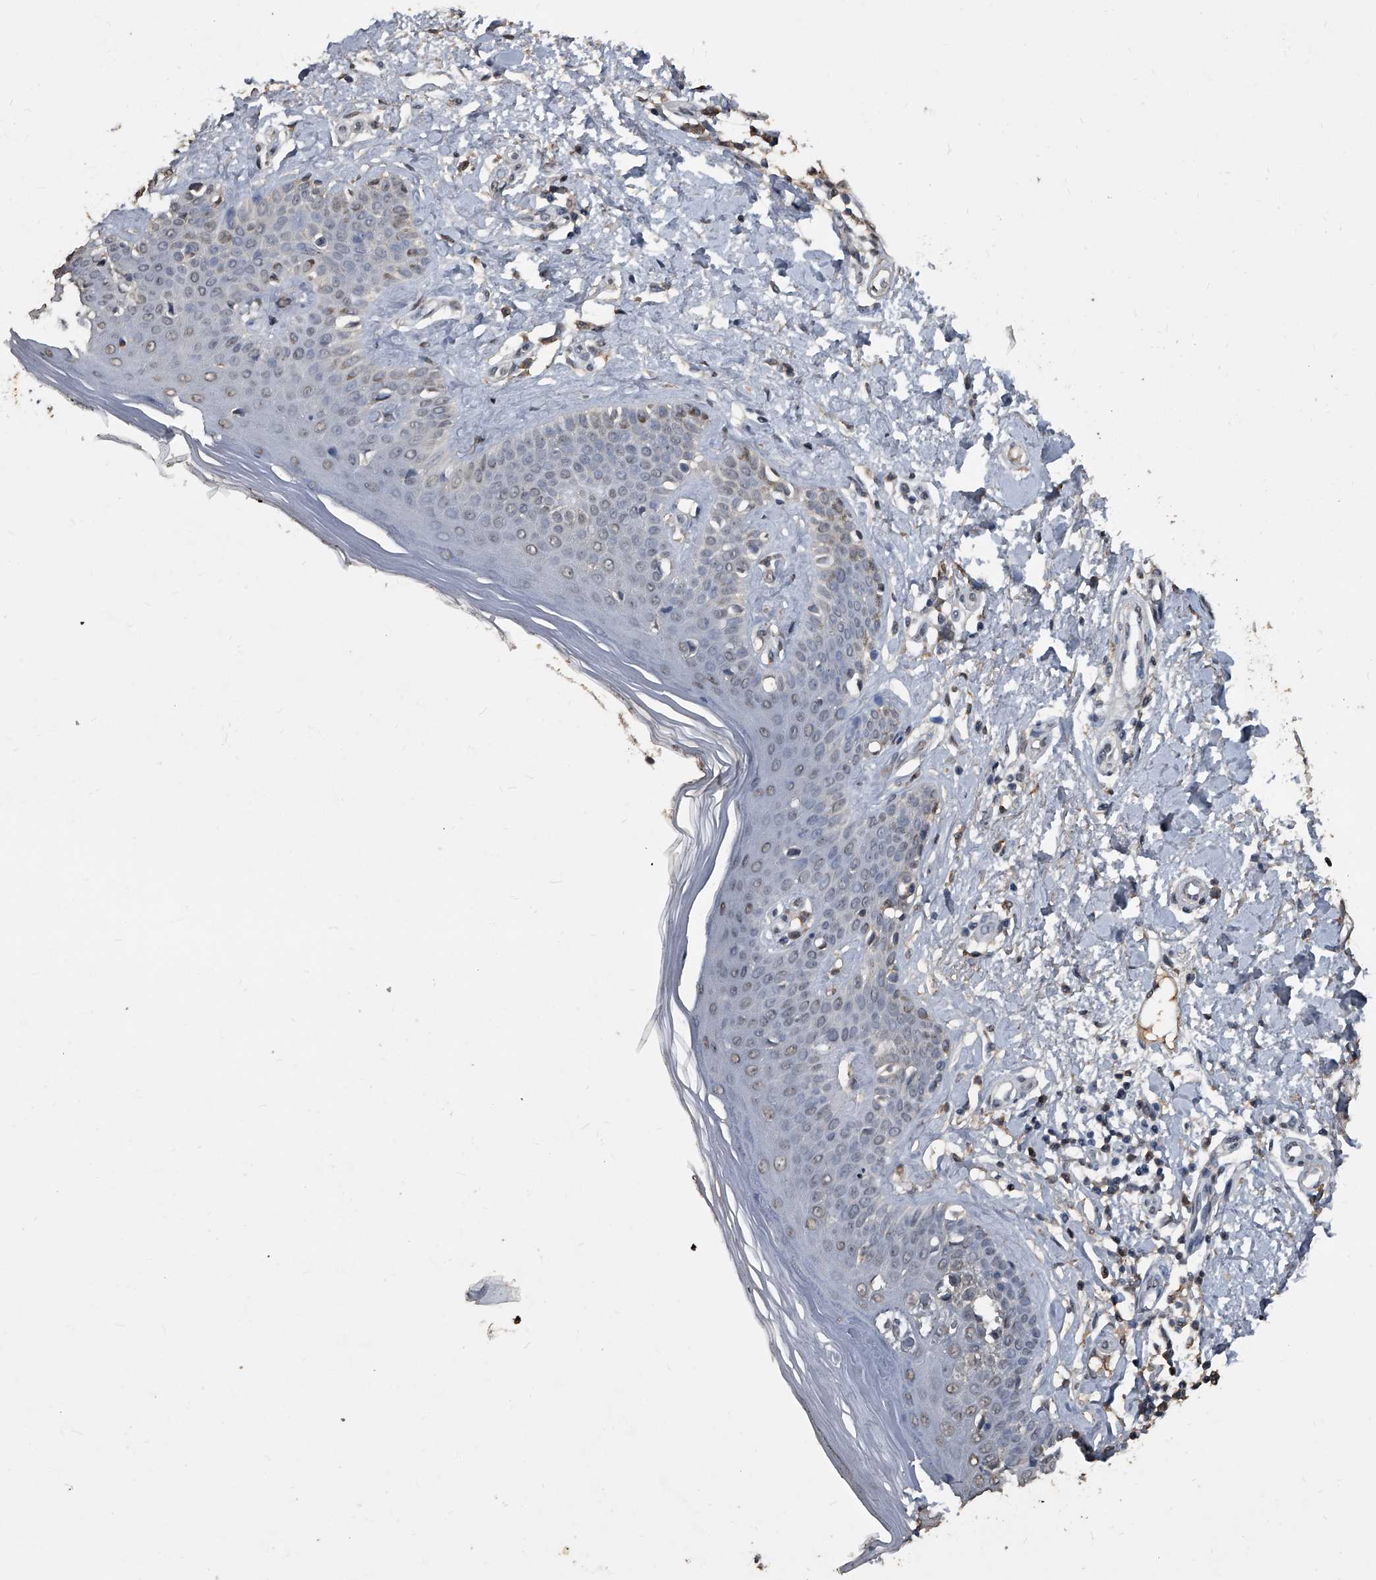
{"staining": {"intensity": "weak", "quantity": ">75%", "location": "cytoplasmic/membranous"}, "tissue": "skin", "cell_type": "Fibroblasts", "image_type": "normal", "snomed": [{"axis": "morphology", "description": "Normal tissue, NOS"}, {"axis": "topography", "description": "Skin"}], "caption": "Immunohistochemistry (IHC) staining of benign skin, which demonstrates low levels of weak cytoplasmic/membranous staining in about >75% of fibroblasts indicating weak cytoplasmic/membranous protein expression. The staining was performed using DAB (3,3'-diaminobenzidine) (brown) for protein detection and nuclei were counterstained in hematoxylin (blue).", "gene": "MATR3", "patient": {"sex": "female", "age": 64}}